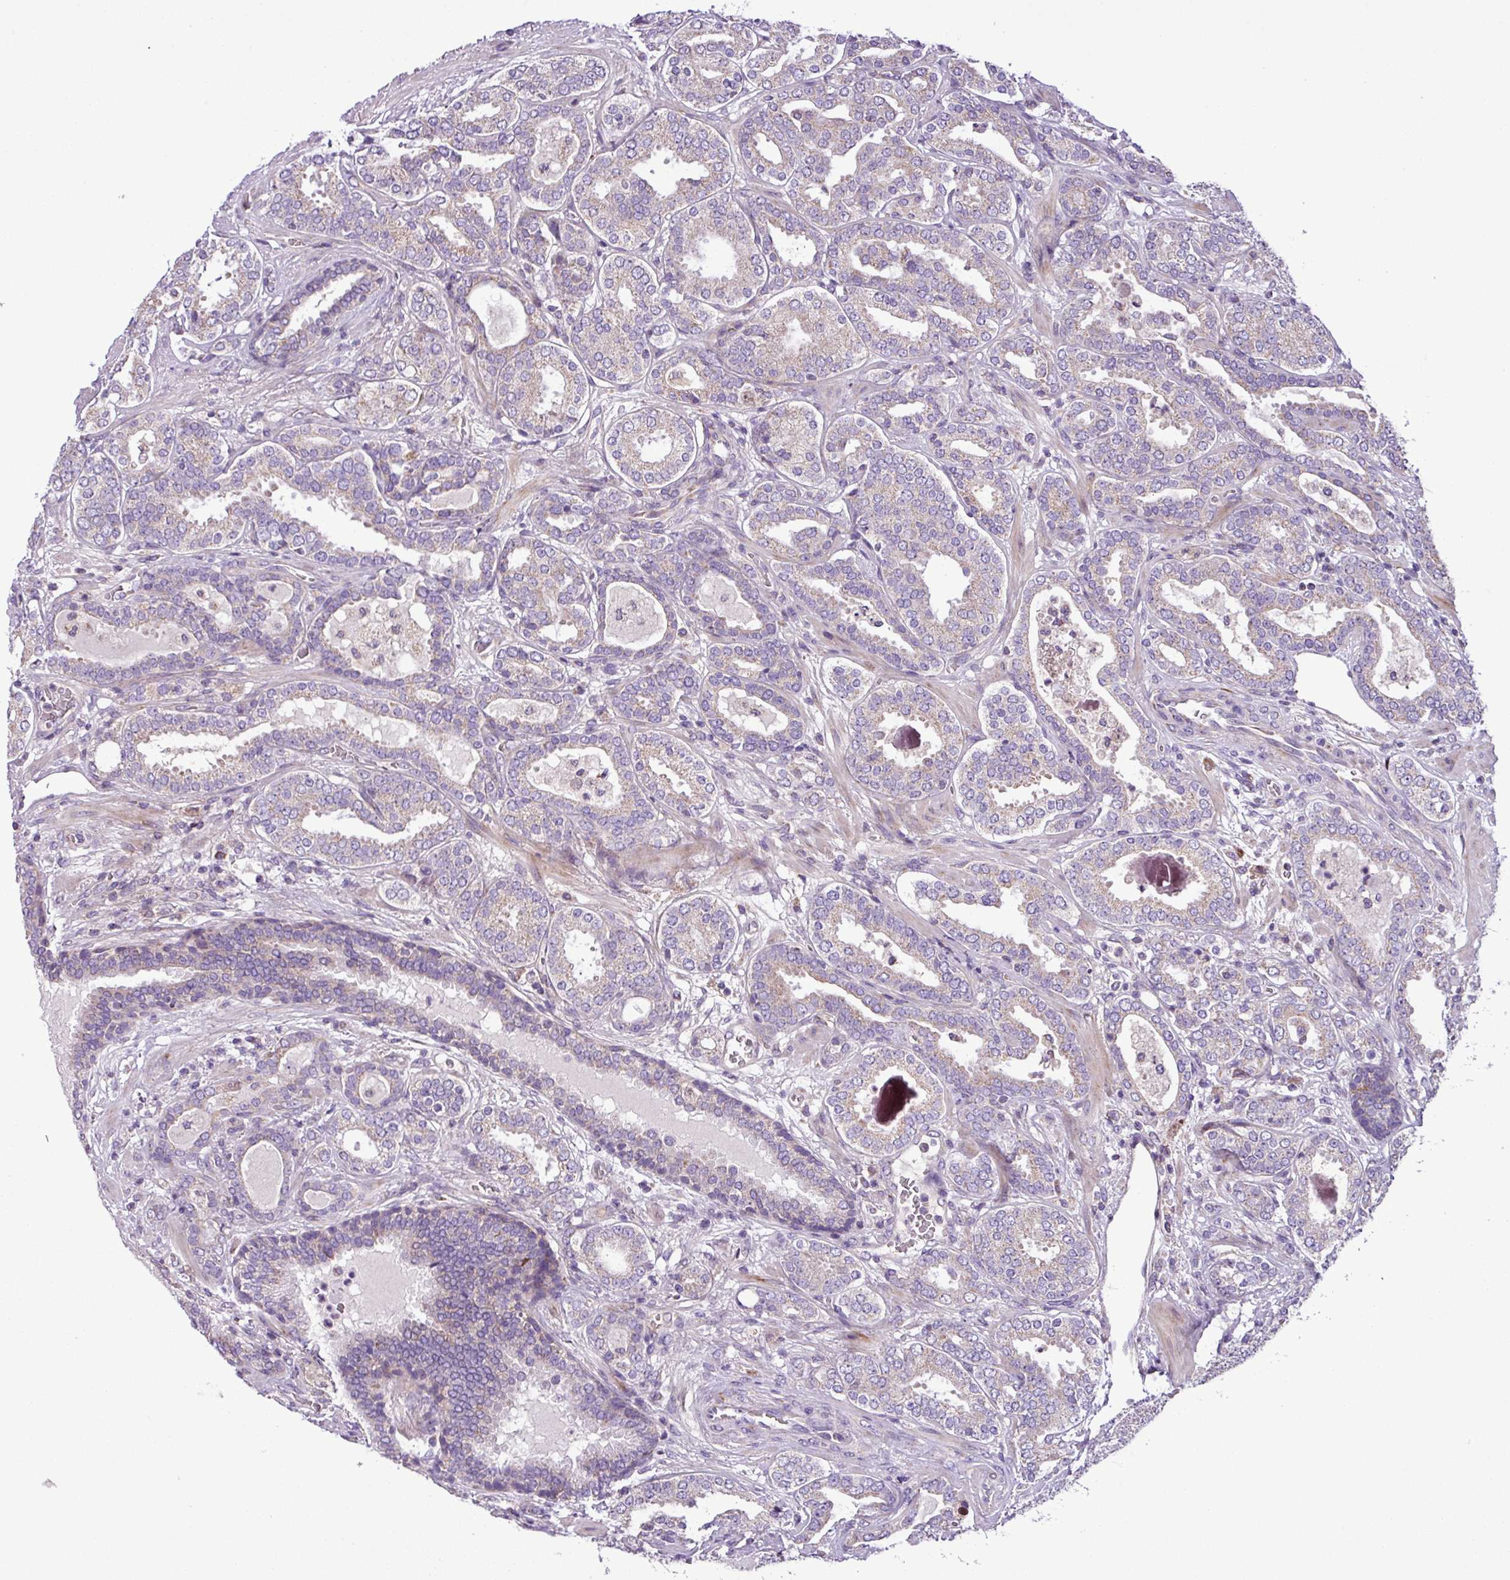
{"staining": {"intensity": "weak", "quantity": "<25%", "location": "cytoplasmic/membranous"}, "tissue": "prostate cancer", "cell_type": "Tumor cells", "image_type": "cancer", "snomed": [{"axis": "morphology", "description": "Adenocarcinoma, High grade"}, {"axis": "topography", "description": "Prostate"}], "caption": "Immunohistochemical staining of human prostate adenocarcinoma (high-grade) demonstrates no significant positivity in tumor cells.", "gene": "FAM183A", "patient": {"sex": "male", "age": 65}}